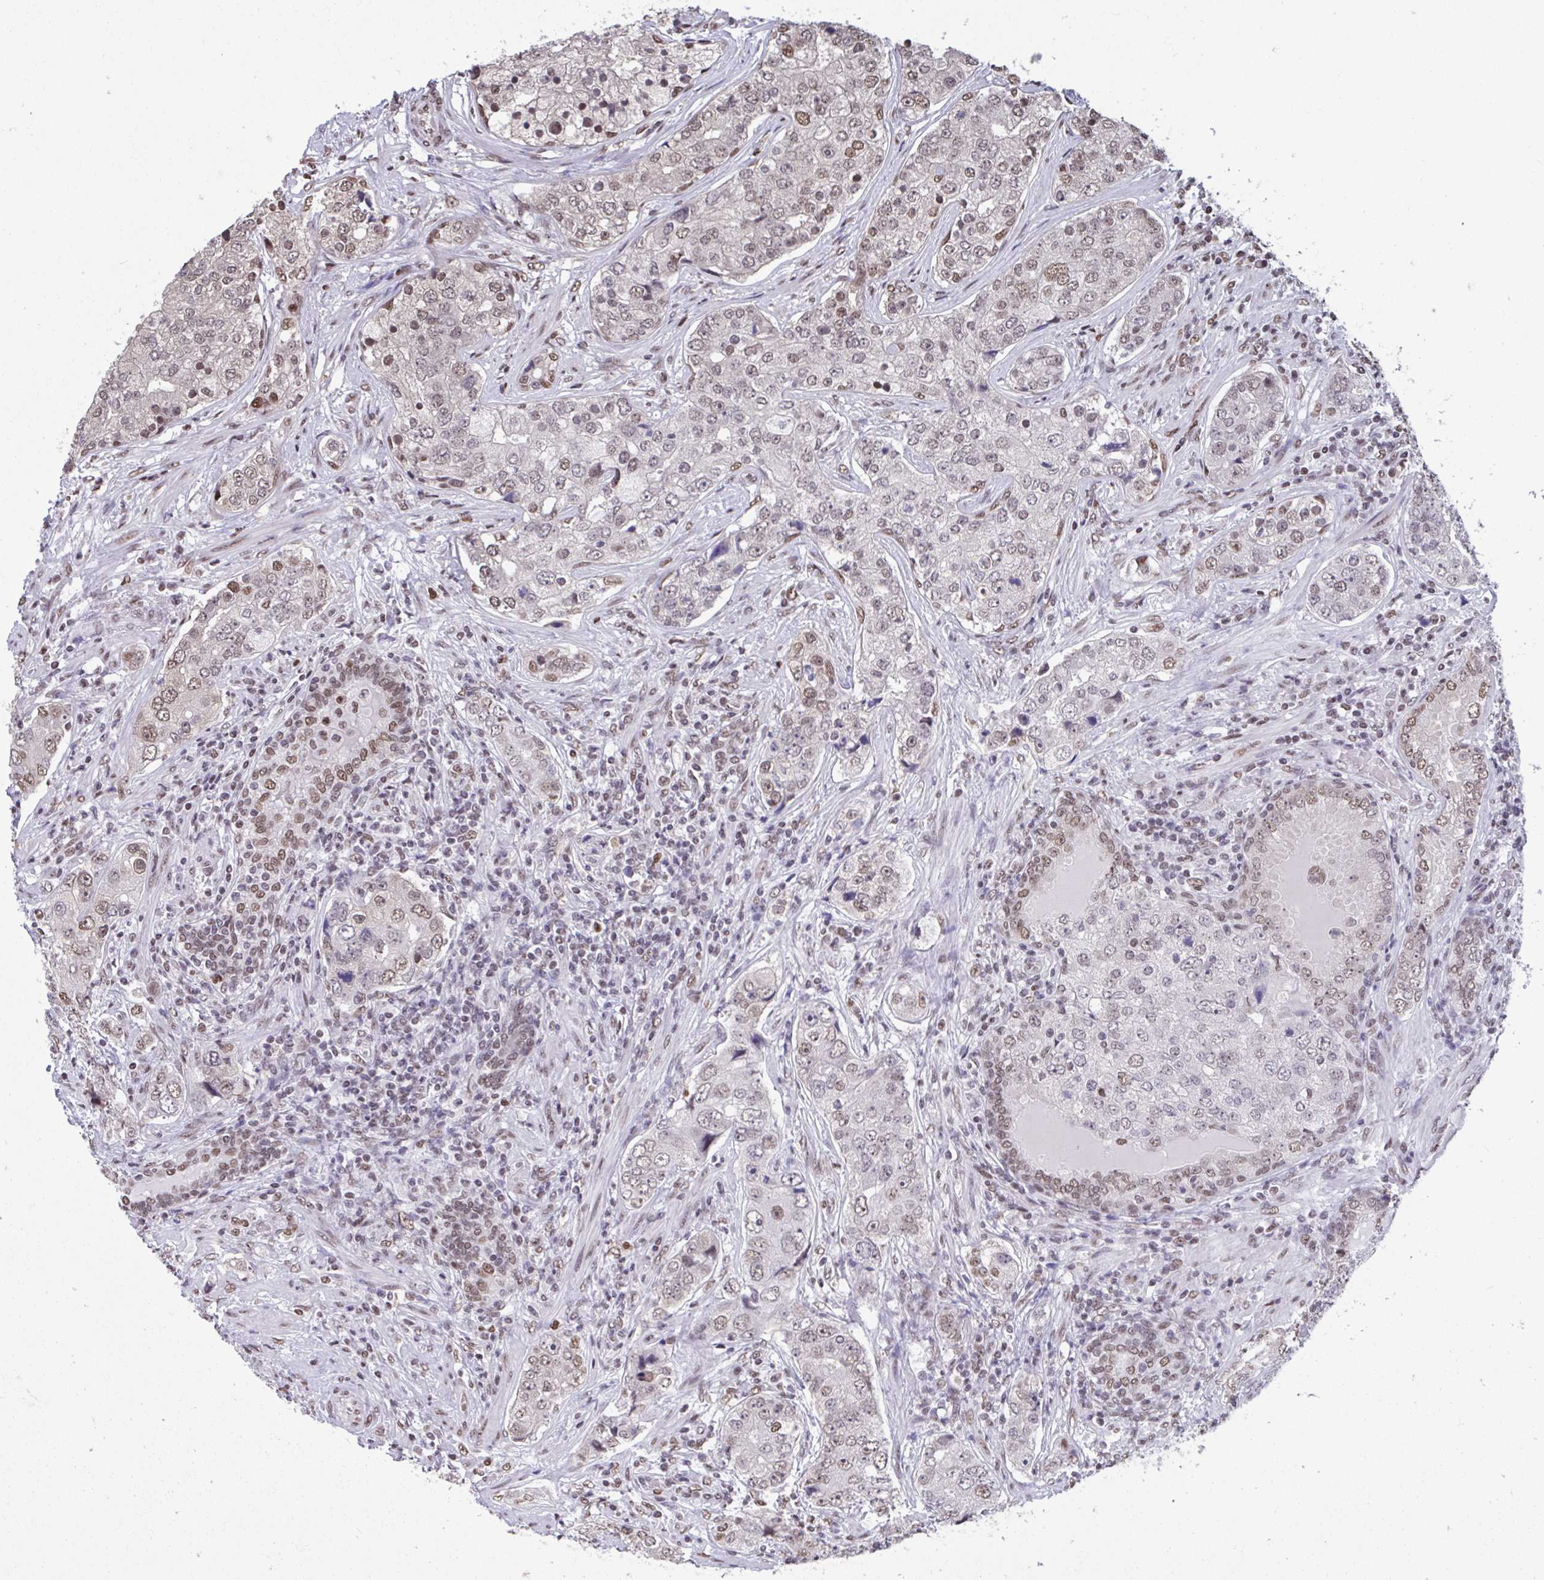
{"staining": {"intensity": "moderate", "quantity": "25%-75%", "location": "nuclear"}, "tissue": "prostate cancer", "cell_type": "Tumor cells", "image_type": "cancer", "snomed": [{"axis": "morphology", "description": "Adenocarcinoma, High grade"}, {"axis": "topography", "description": "Prostate"}], "caption": "Immunohistochemical staining of prostate cancer reveals moderate nuclear protein positivity in about 25%-75% of tumor cells. (Stains: DAB (3,3'-diaminobenzidine) in brown, nuclei in blue, Microscopy: brightfield microscopy at high magnification).", "gene": "HNRNPDL", "patient": {"sex": "male", "age": 60}}